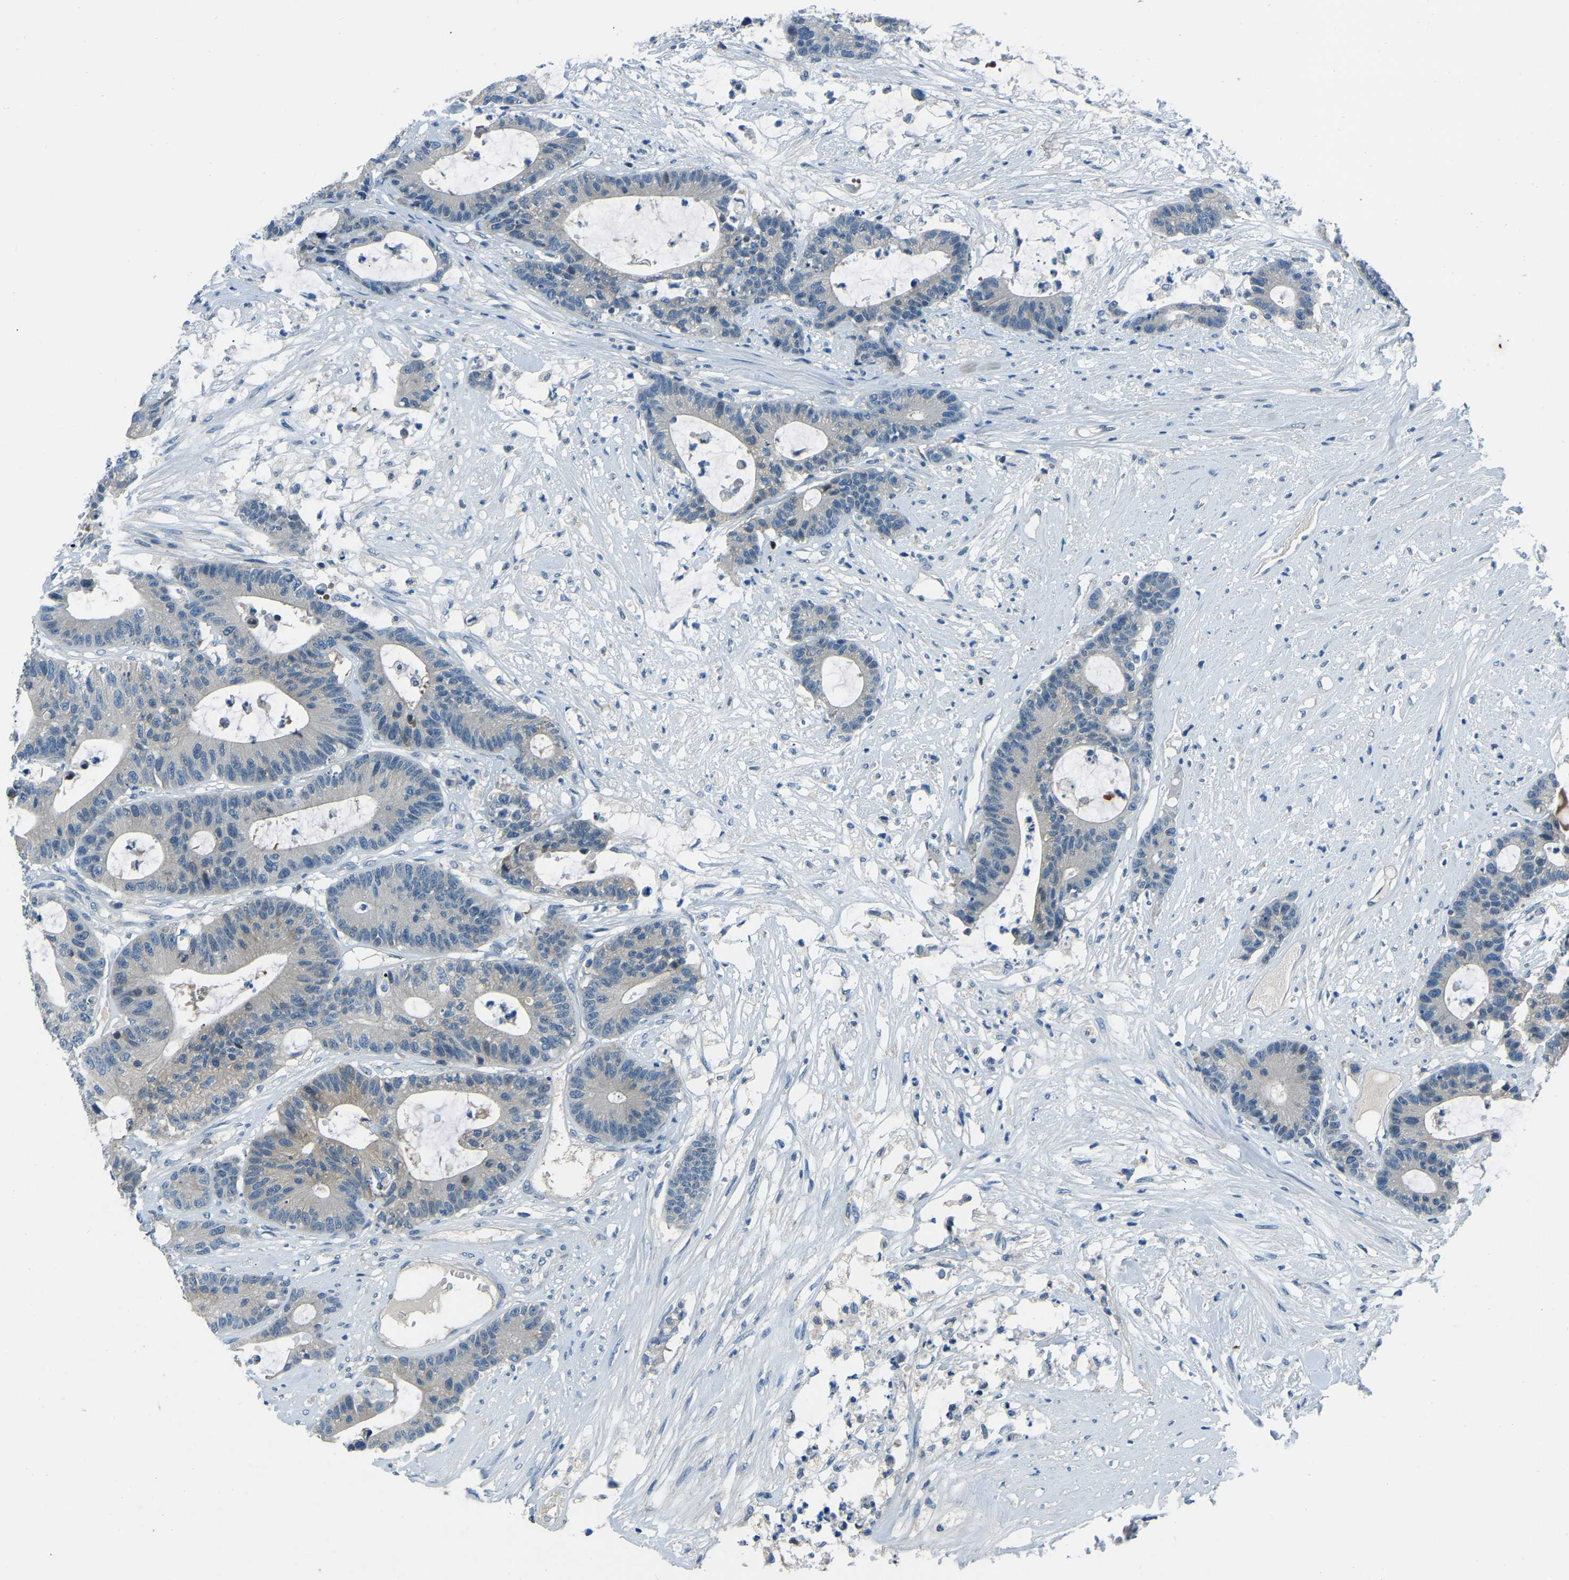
{"staining": {"intensity": "negative", "quantity": "none", "location": "none"}, "tissue": "colorectal cancer", "cell_type": "Tumor cells", "image_type": "cancer", "snomed": [{"axis": "morphology", "description": "Adenocarcinoma, NOS"}, {"axis": "topography", "description": "Colon"}], "caption": "Histopathology image shows no significant protein positivity in tumor cells of adenocarcinoma (colorectal). Brightfield microscopy of immunohistochemistry (IHC) stained with DAB (brown) and hematoxylin (blue), captured at high magnification.", "gene": "XIRP1", "patient": {"sex": "female", "age": 84}}